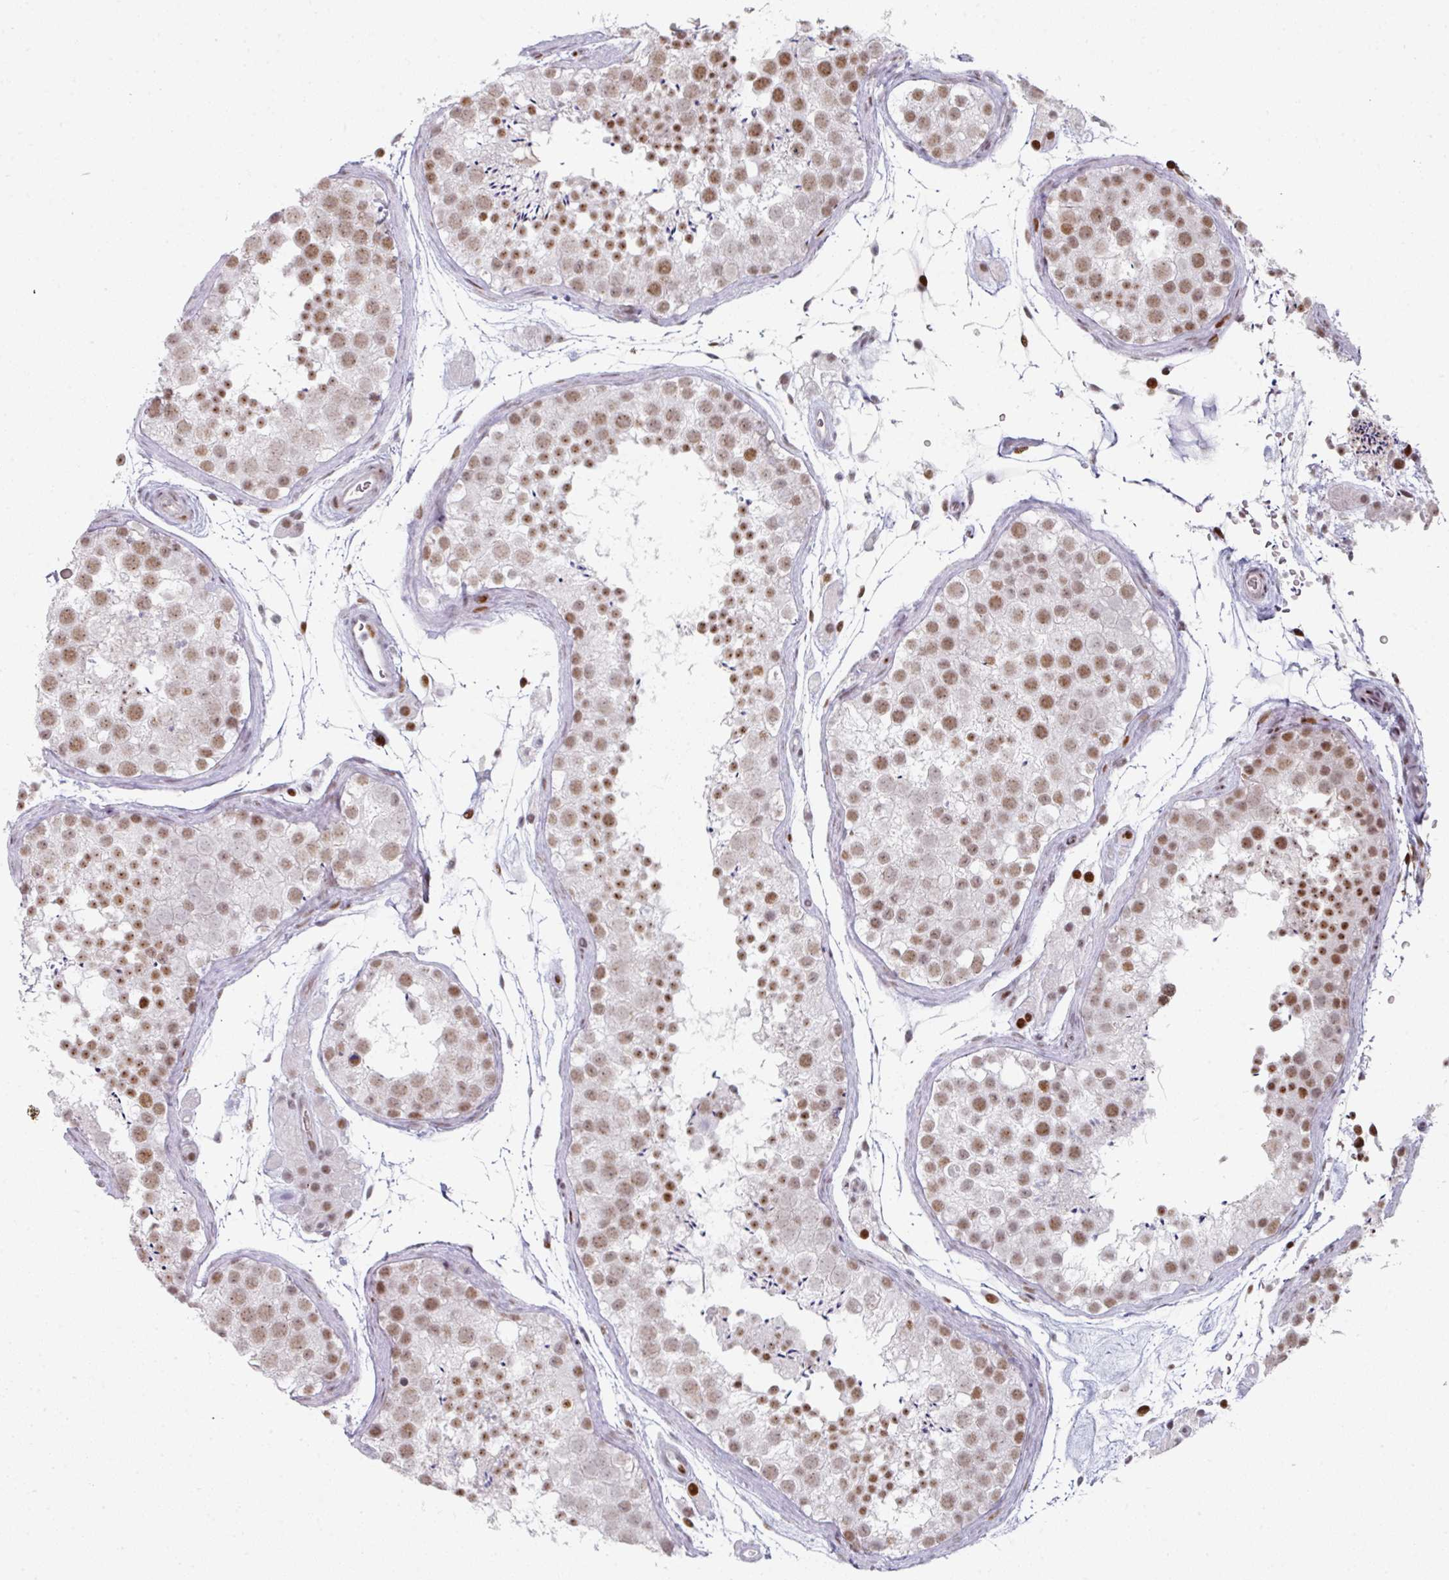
{"staining": {"intensity": "moderate", "quantity": ">75%", "location": "nuclear"}, "tissue": "testis", "cell_type": "Cells in seminiferous ducts", "image_type": "normal", "snomed": [{"axis": "morphology", "description": "Normal tissue, NOS"}, {"axis": "topography", "description": "Testis"}], "caption": "Testis was stained to show a protein in brown. There is medium levels of moderate nuclear expression in about >75% of cells in seminiferous ducts. The protein is shown in brown color, while the nuclei are stained blue.", "gene": "SF3B5", "patient": {"sex": "male", "age": 41}}